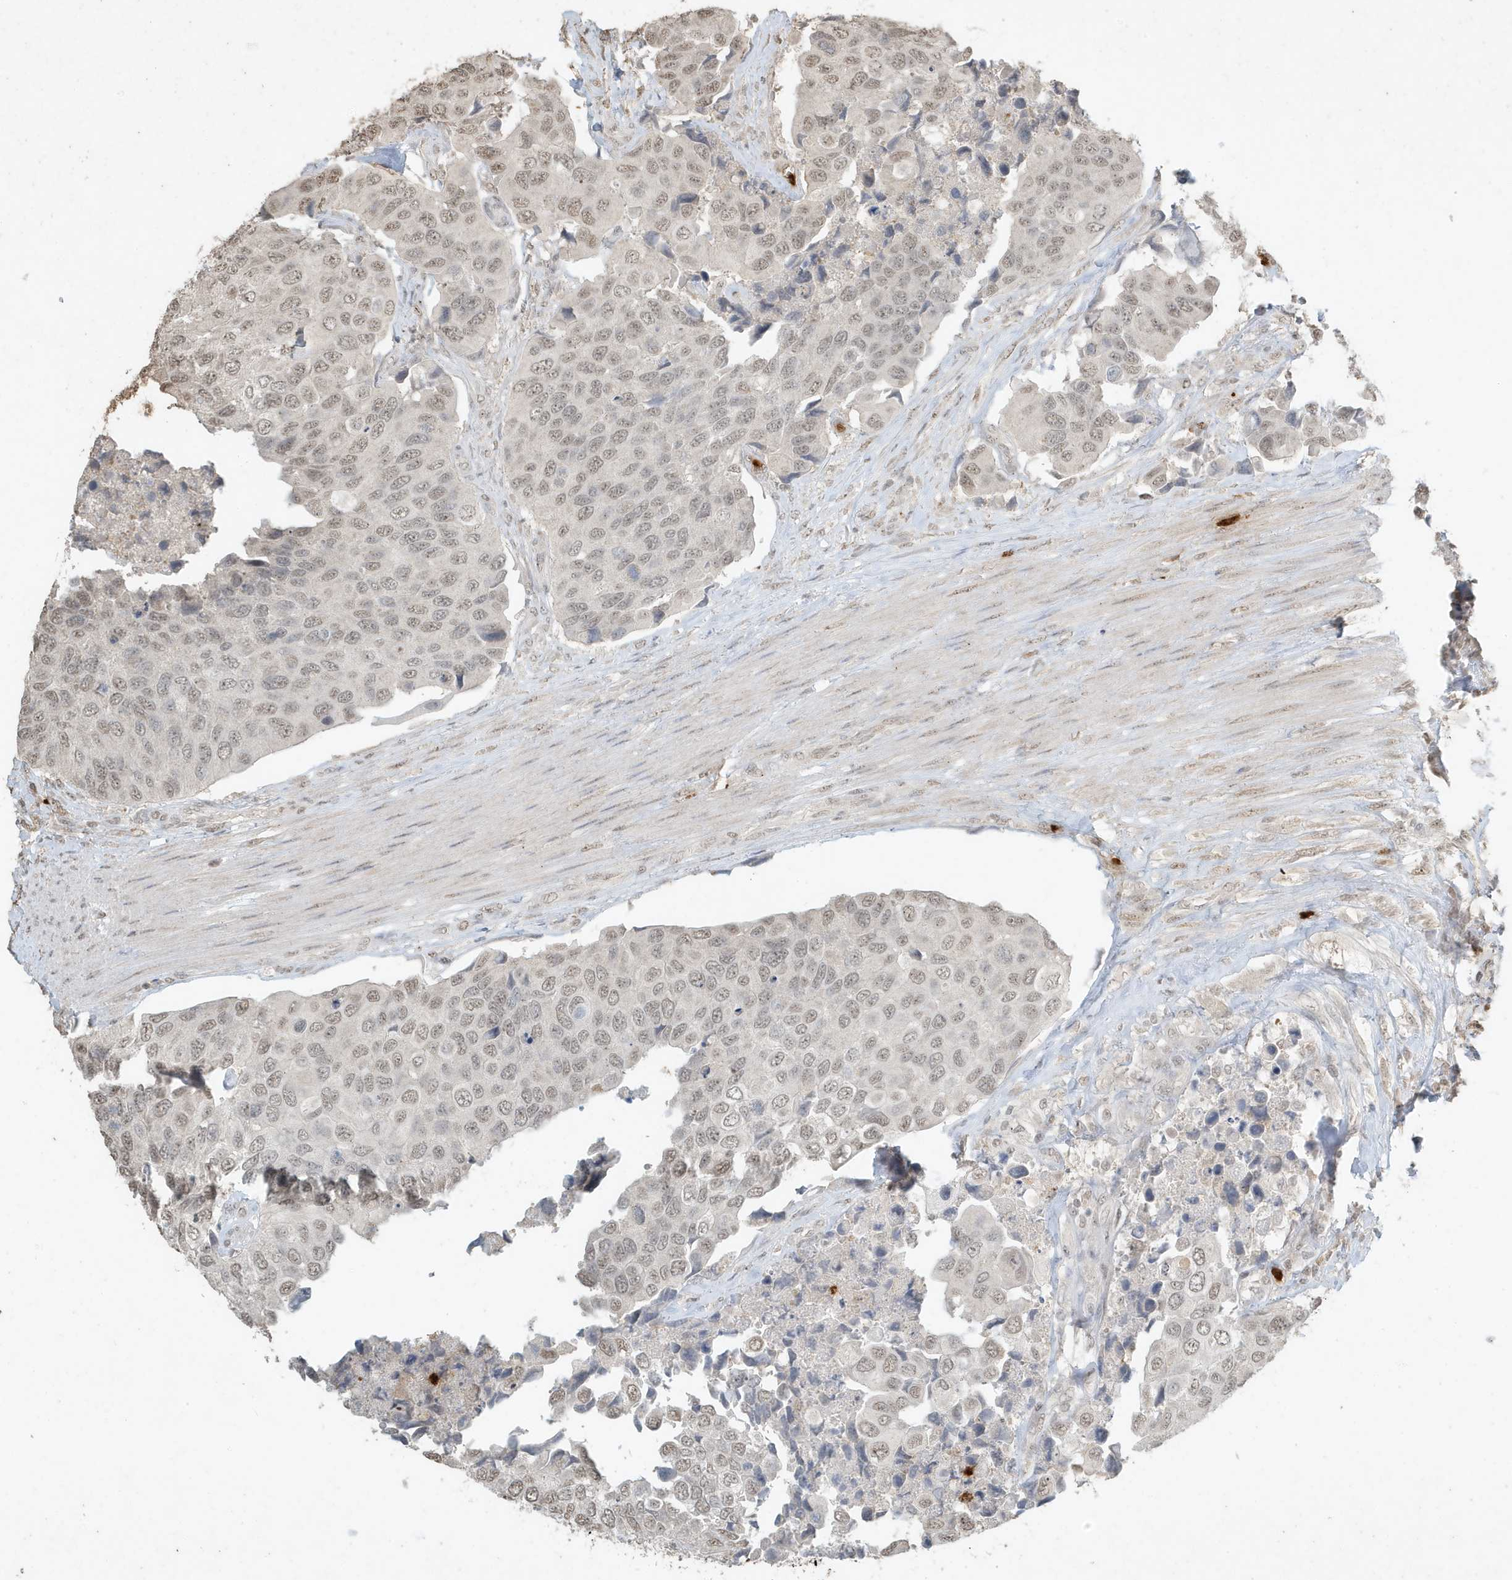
{"staining": {"intensity": "weak", "quantity": ">75%", "location": "nuclear"}, "tissue": "urothelial cancer", "cell_type": "Tumor cells", "image_type": "cancer", "snomed": [{"axis": "morphology", "description": "Urothelial carcinoma, High grade"}, {"axis": "topography", "description": "Urinary bladder"}], "caption": "Immunohistochemical staining of high-grade urothelial carcinoma demonstrates low levels of weak nuclear positivity in about >75% of tumor cells.", "gene": "DEFA1", "patient": {"sex": "male", "age": 74}}